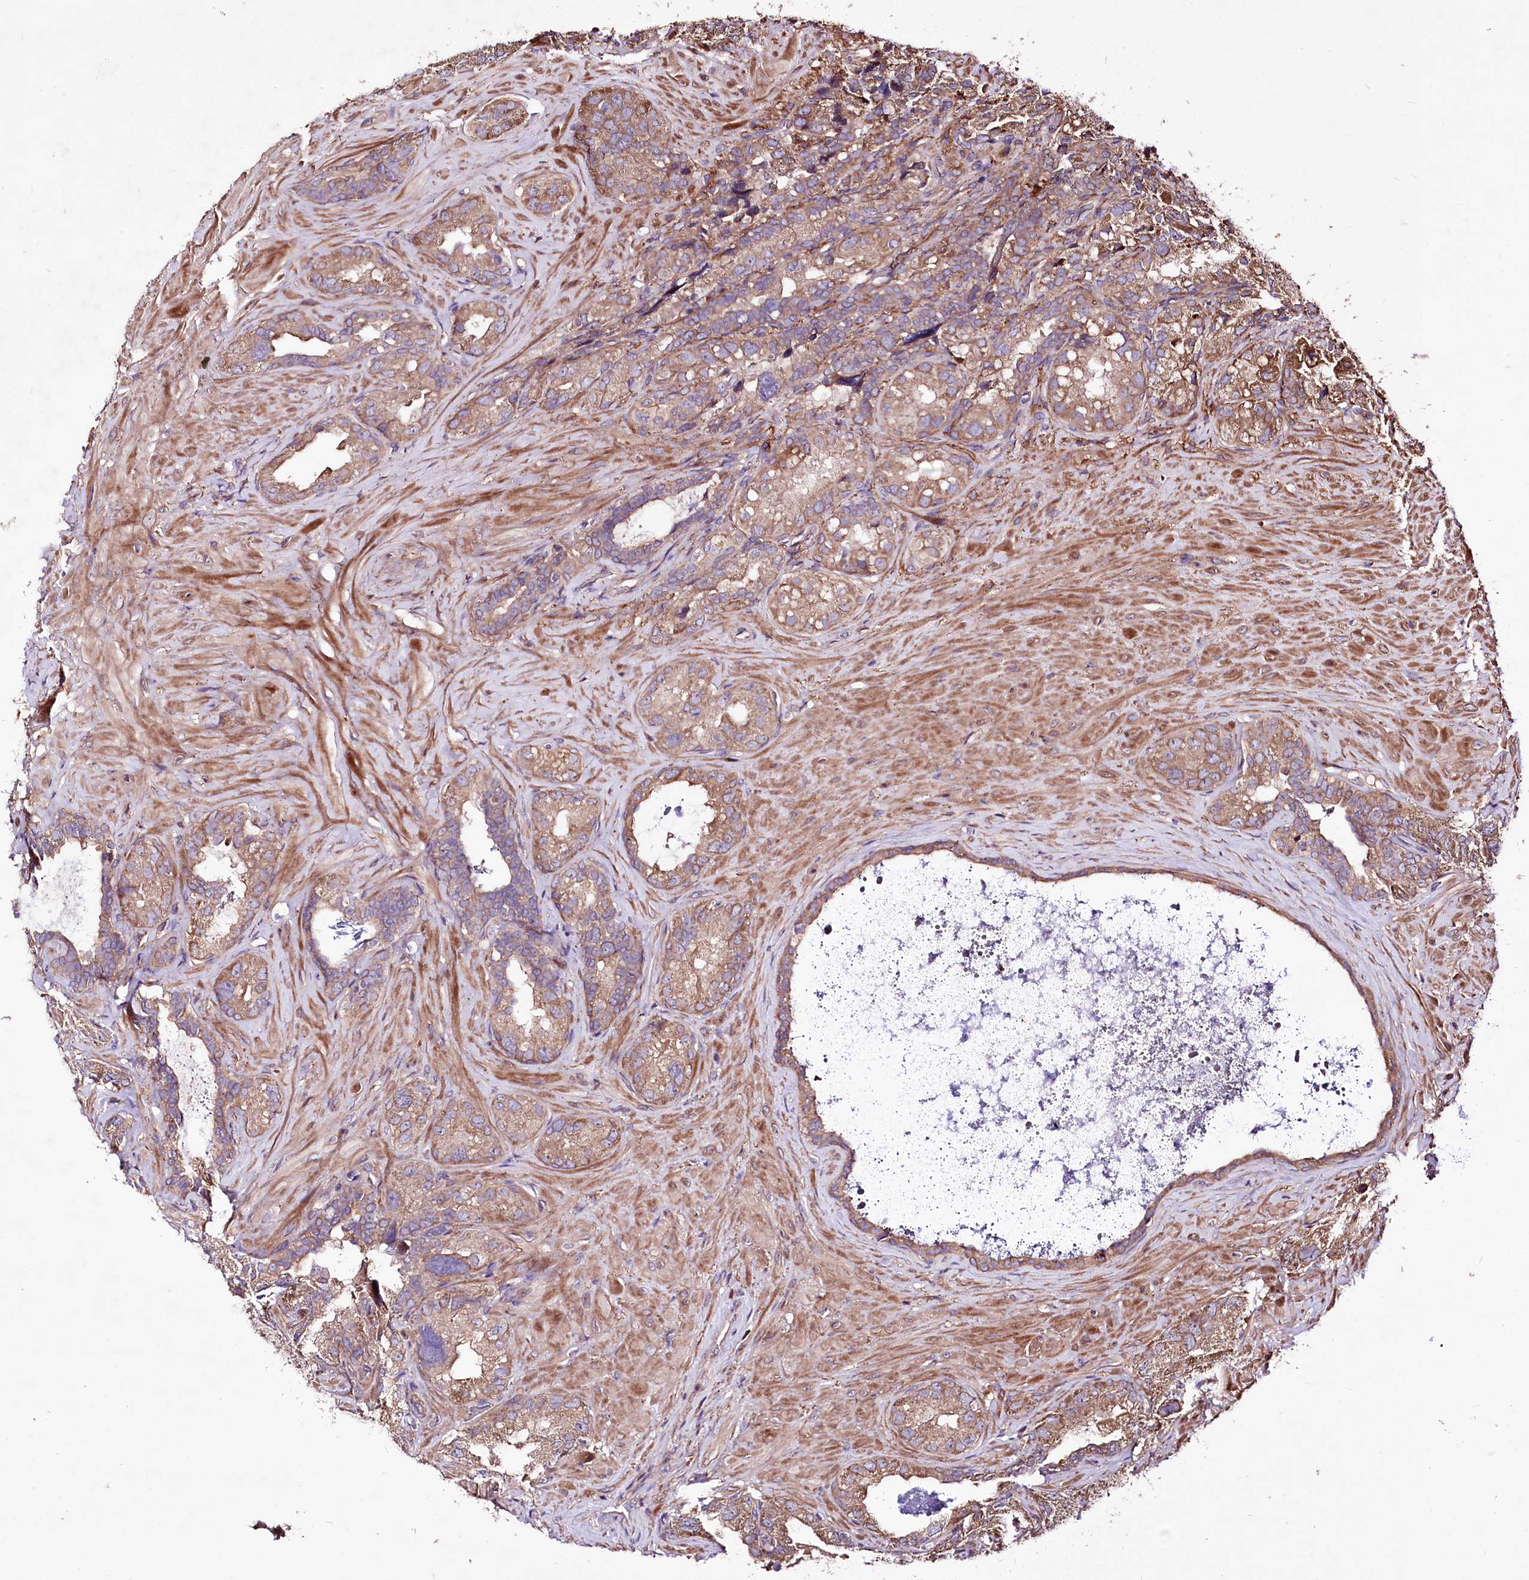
{"staining": {"intensity": "moderate", "quantity": "25%-75%", "location": "cytoplasmic/membranous"}, "tissue": "seminal vesicle", "cell_type": "Glandular cells", "image_type": "normal", "snomed": [{"axis": "morphology", "description": "Normal tissue, NOS"}, {"axis": "topography", "description": "Seminal veicle"}, {"axis": "topography", "description": "Peripheral nerve tissue"}], "caption": "Seminal vesicle stained with IHC displays moderate cytoplasmic/membranous positivity in approximately 25%-75% of glandular cells.", "gene": "WWC1", "patient": {"sex": "male", "age": 67}}